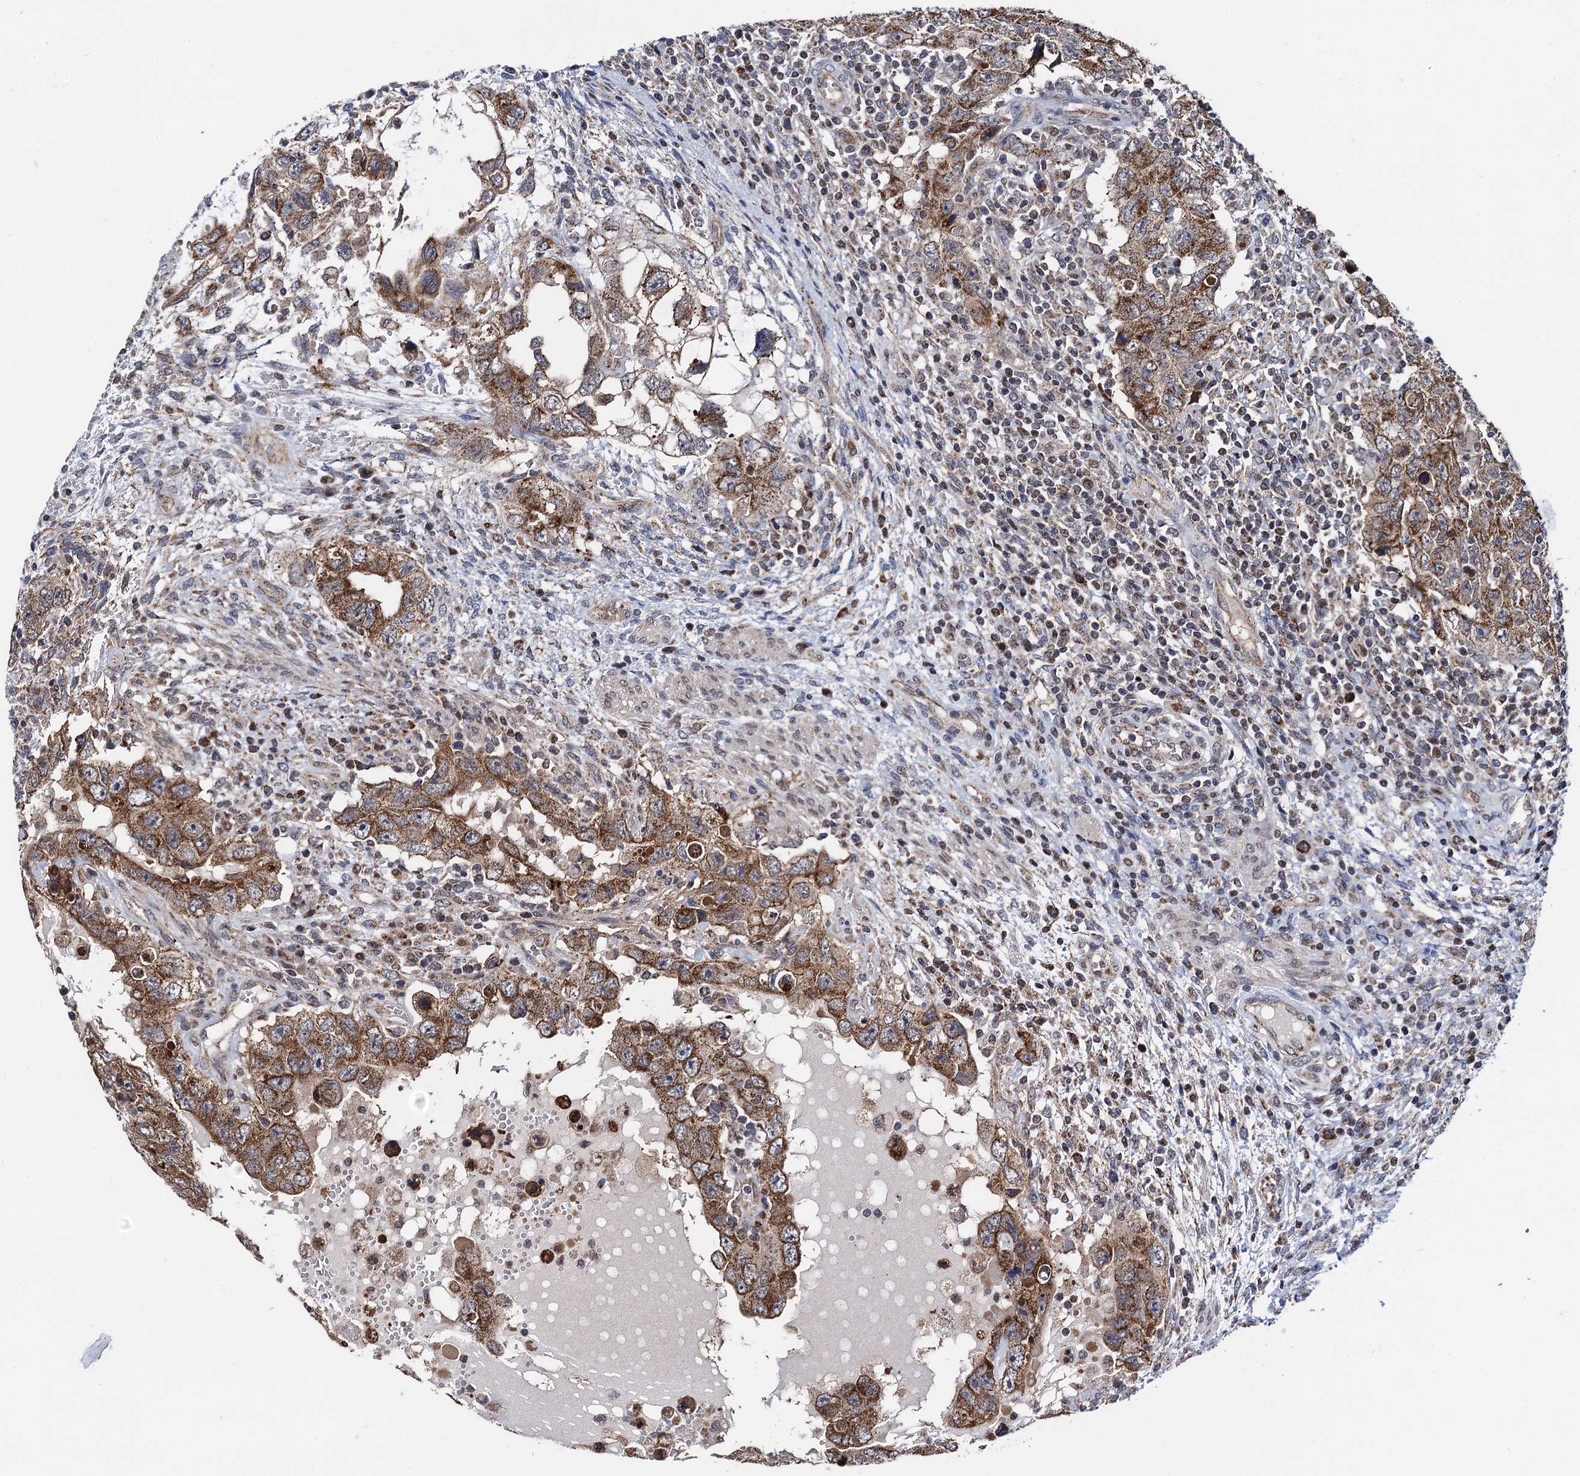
{"staining": {"intensity": "strong", "quantity": ">75%", "location": "cytoplasmic/membranous"}, "tissue": "testis cancer", "cell_type": "Tumor cells", "image_type": "cancer", "snomed": [{"axis": "morphology", "description": "Carcinoma, Embryonal, NOS"}, {"axis": "topography", "description": "Testis"}], "caption": "Protein expression analysis of human testis embryonal carcinoma reveals strong cytoplasmic/membranous positivity in about >75% of tumor cells.", "gene": "PTCD3", "patient": {"sex": "male", "age": 26}}